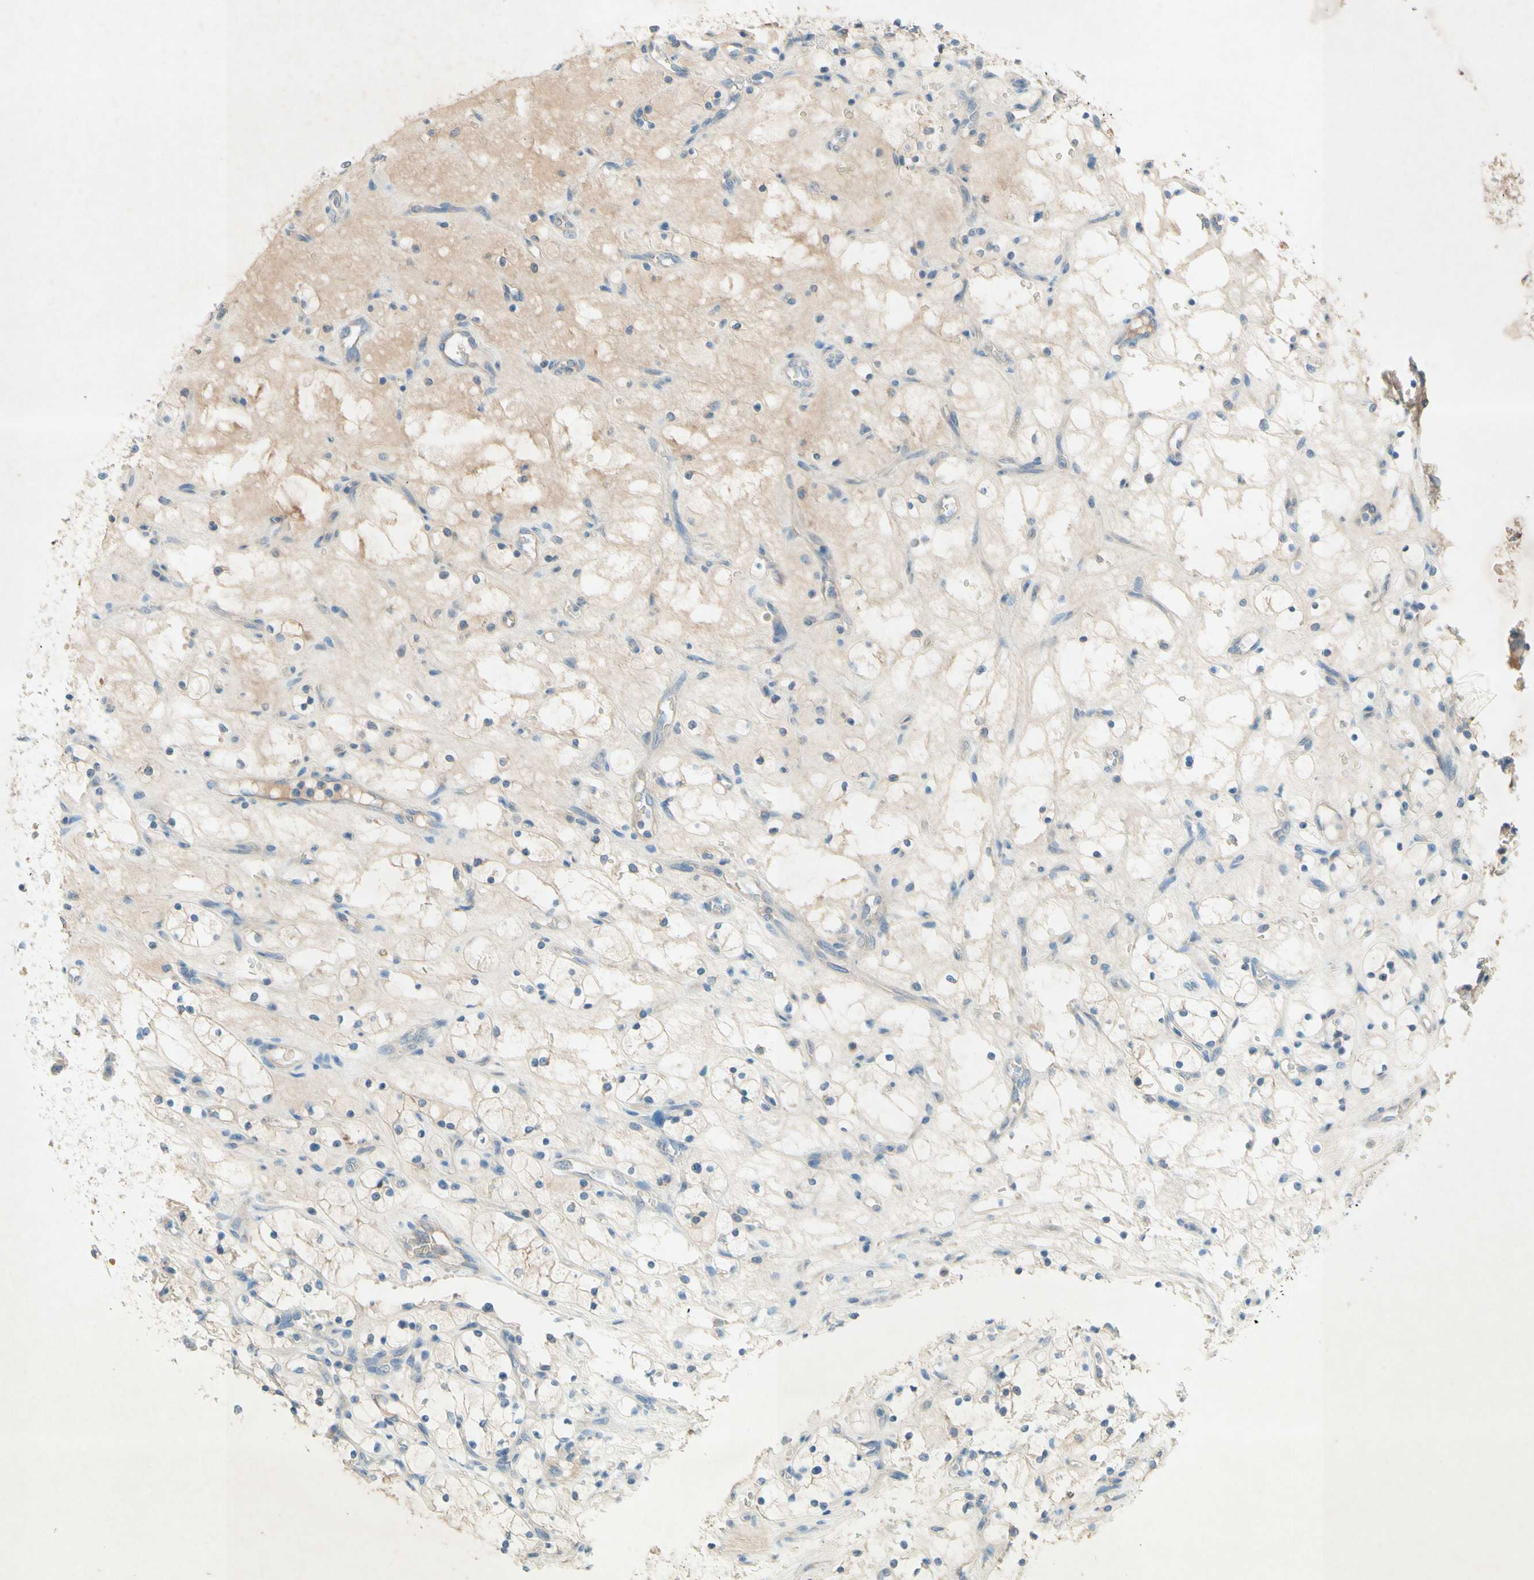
{"staining": {"intensity": "negative", "quantity": "none", "location": "none"}, "tissue": "renal cancer", "cell_type": "Tumor cells", "image_type": "cancer", "snomed": [{"axis": "morphology", "description": "Adenocarcinoma, NOS"}, {"axis": "topography", "description": "Kidney"}], "caption": "This histopathology image is of renal cancer (adenocarcinoma) stained with immunohistochemistry (IHC) to label a protein in brown with the nuclei are counter-stained blue. There is no expression in tumor cells.", "gene": "IL2", "patient": {"sex": "female", "age": 69}}